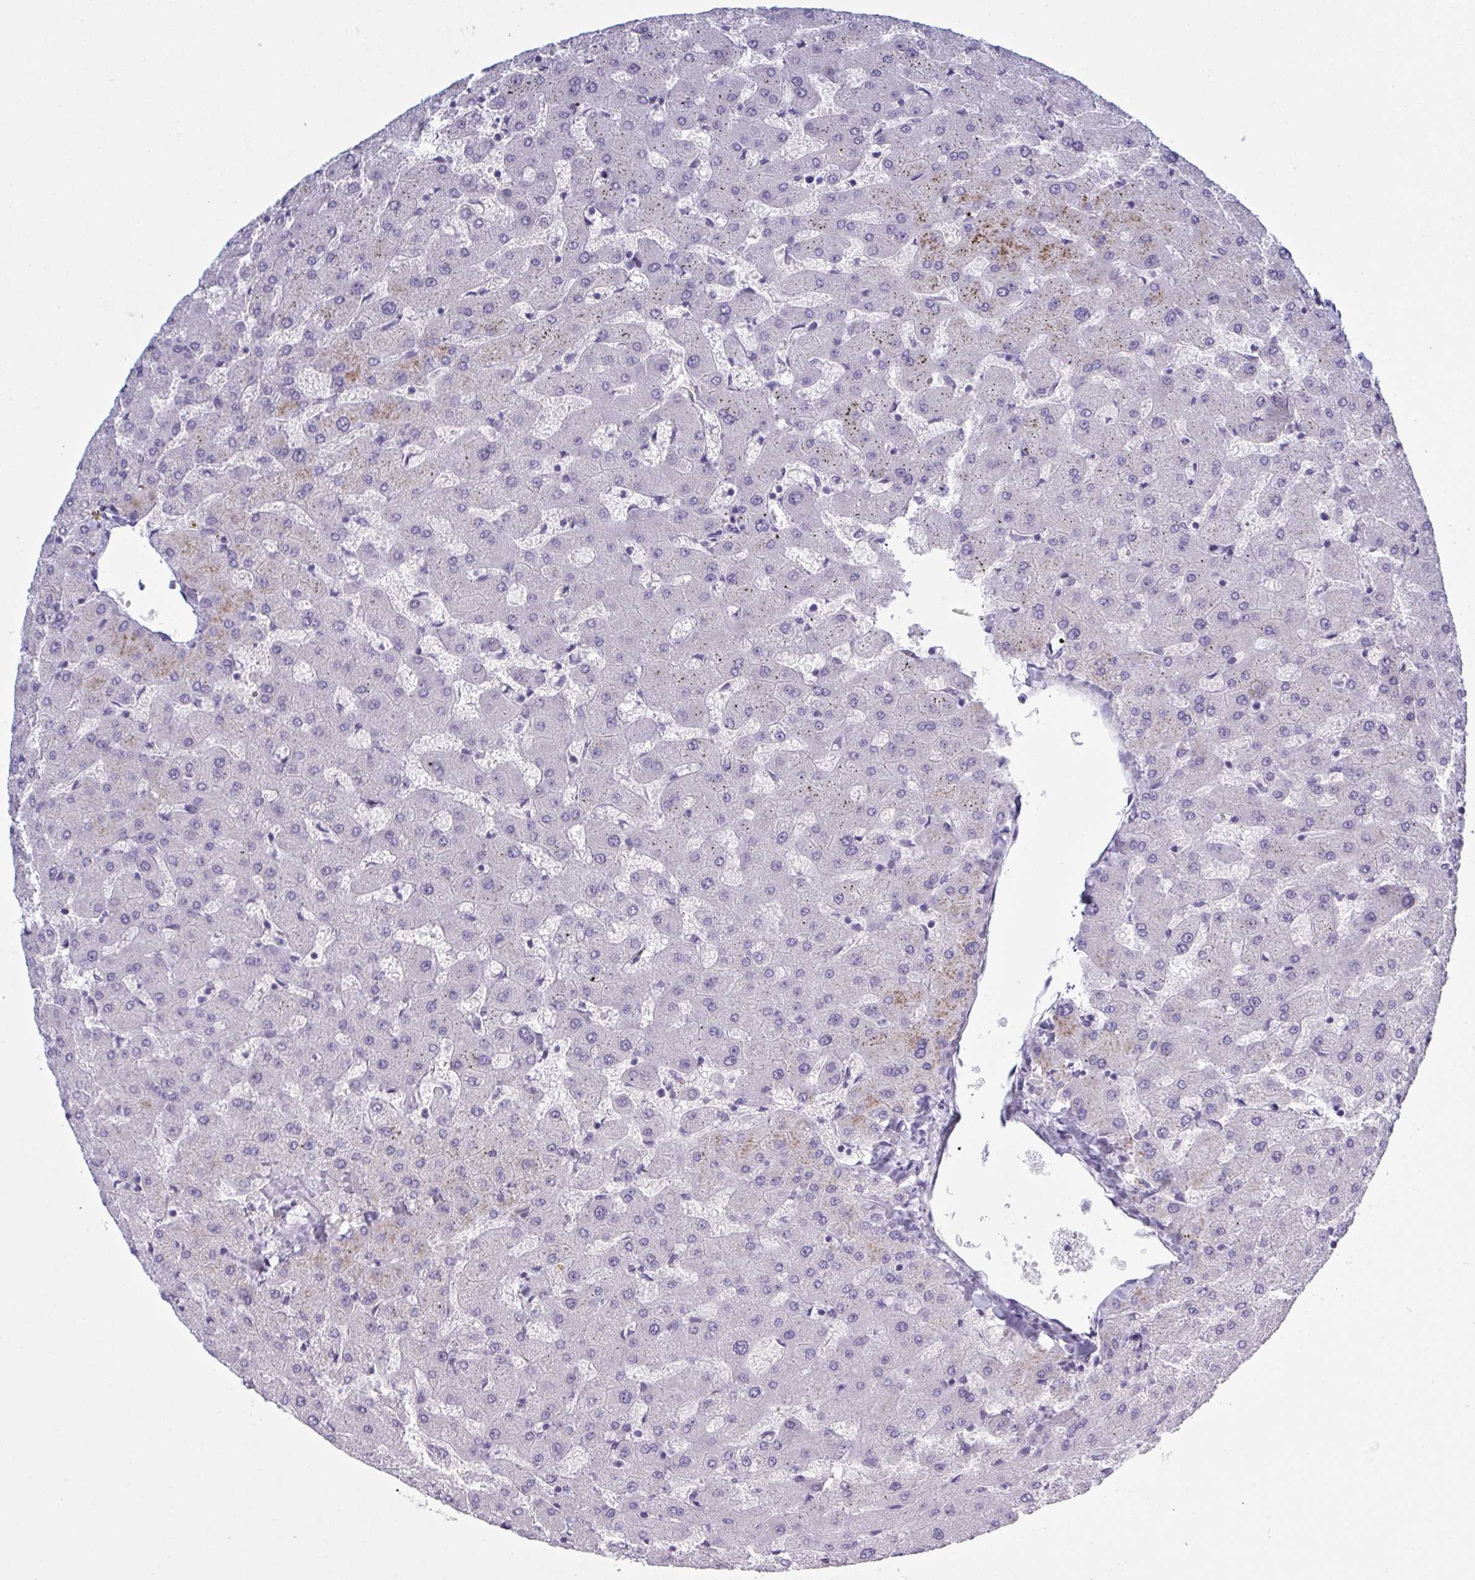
{"staining": {"intensity": "negative", "quantity": "none", "location": "none"}, "tissue": "liver", "cell_type": "Cholangiocytes", "image_type": "normal", "snomed": [{"axis": "morphology", "description": "Normal tissue, NOS"}, {"axis": "topography", "description": "Liver"}], "caption": "Liver stained for a protein using immunohistochemistry (IHC) shows no staining cholangiocytes.", "gene": "NDUFC2", "patient": {"sex": "female", "age": 63}}